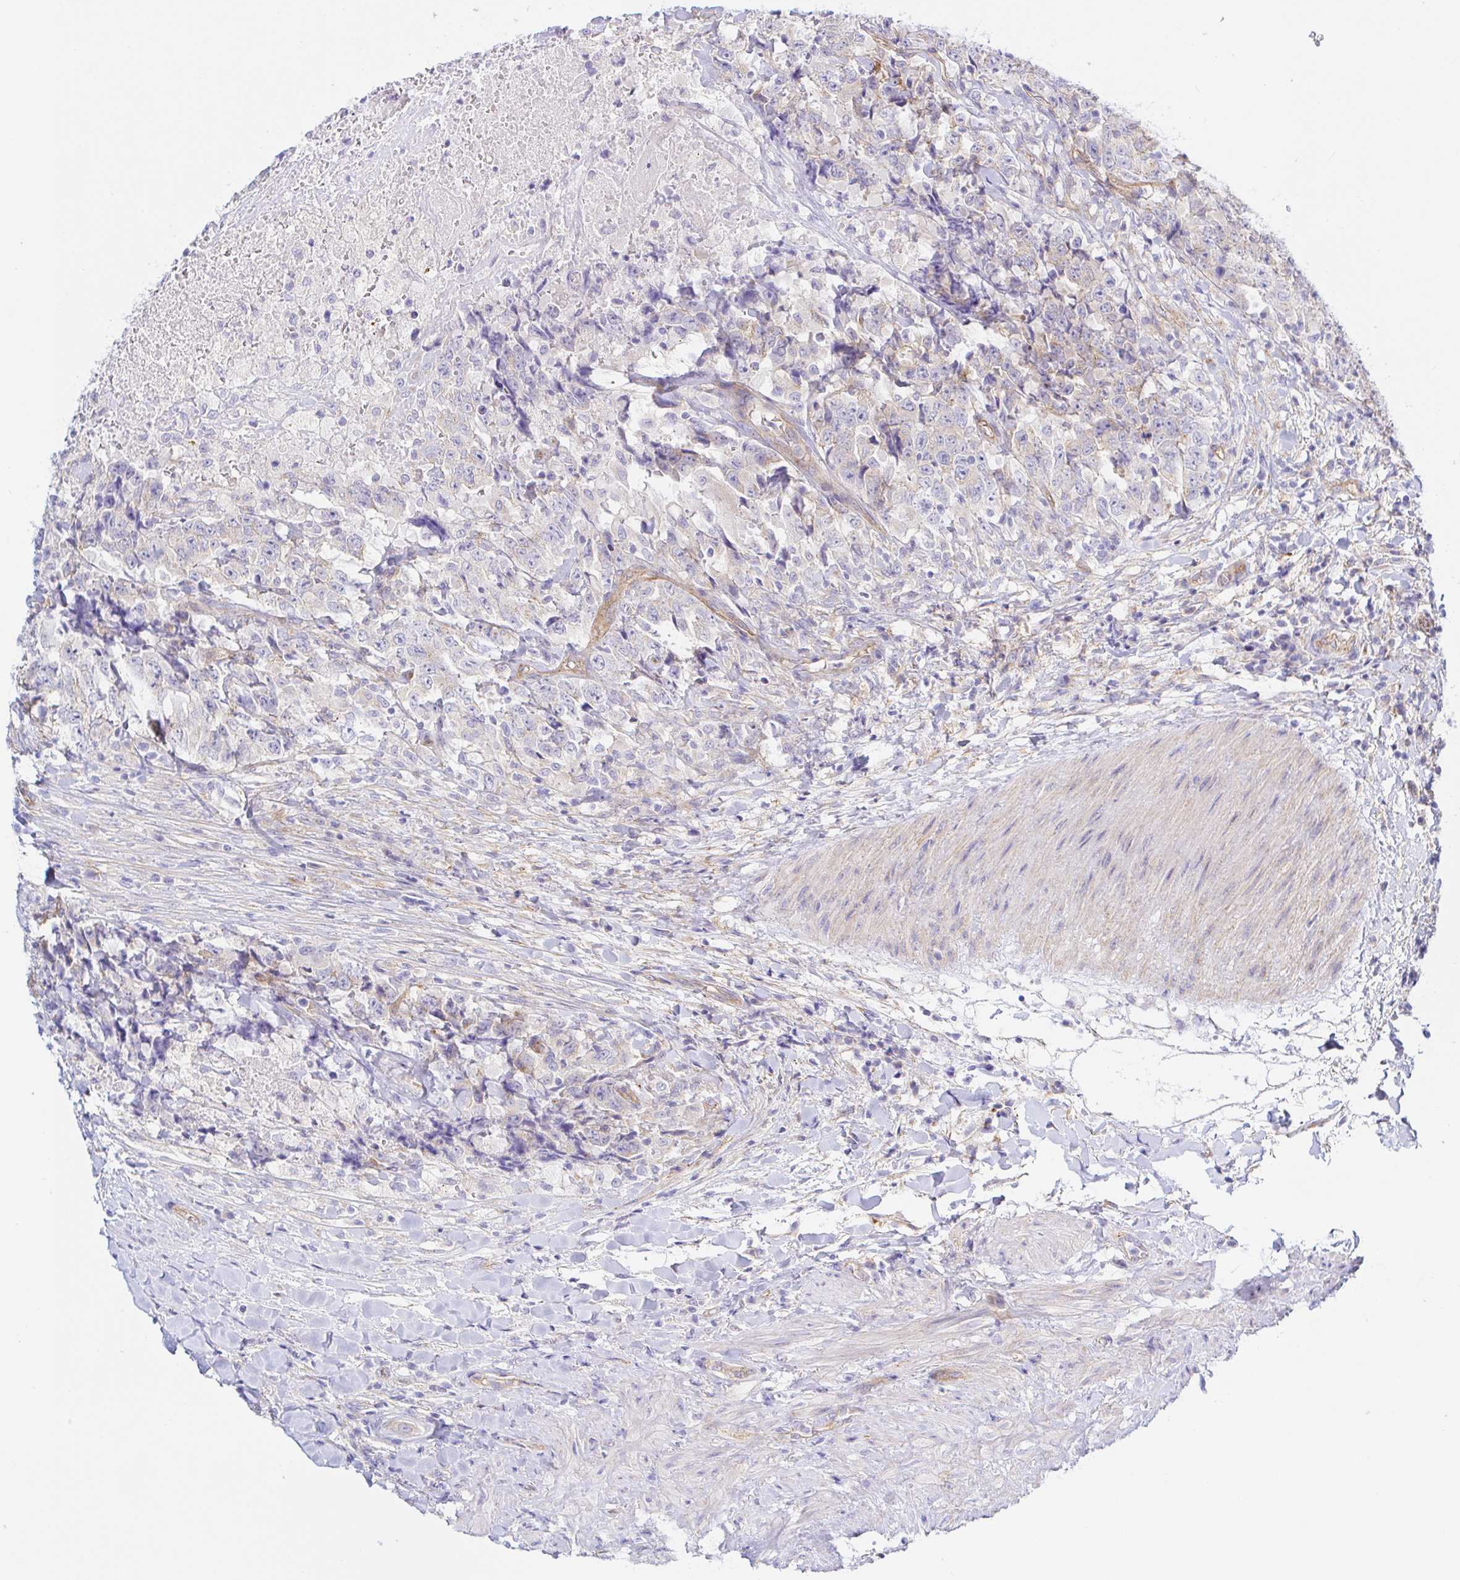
{"staining": {"intensity": "negative", "quantity": "none", "location": "none"}, "tissue": "testis cancer", "cell_type": "Tumor cells", "image_type": "cancer", "snomed": [{"axis": "morphology", "description": "Carcinoma, Embryonal, NOS"}, {"axis": "topography", "description": "Testis"}], "caption": "The photomicrograph displays no staining of tumor cells in testis cancer.", "gene": "ARL4D", "patient": {"sex": "male", "age": 24}}